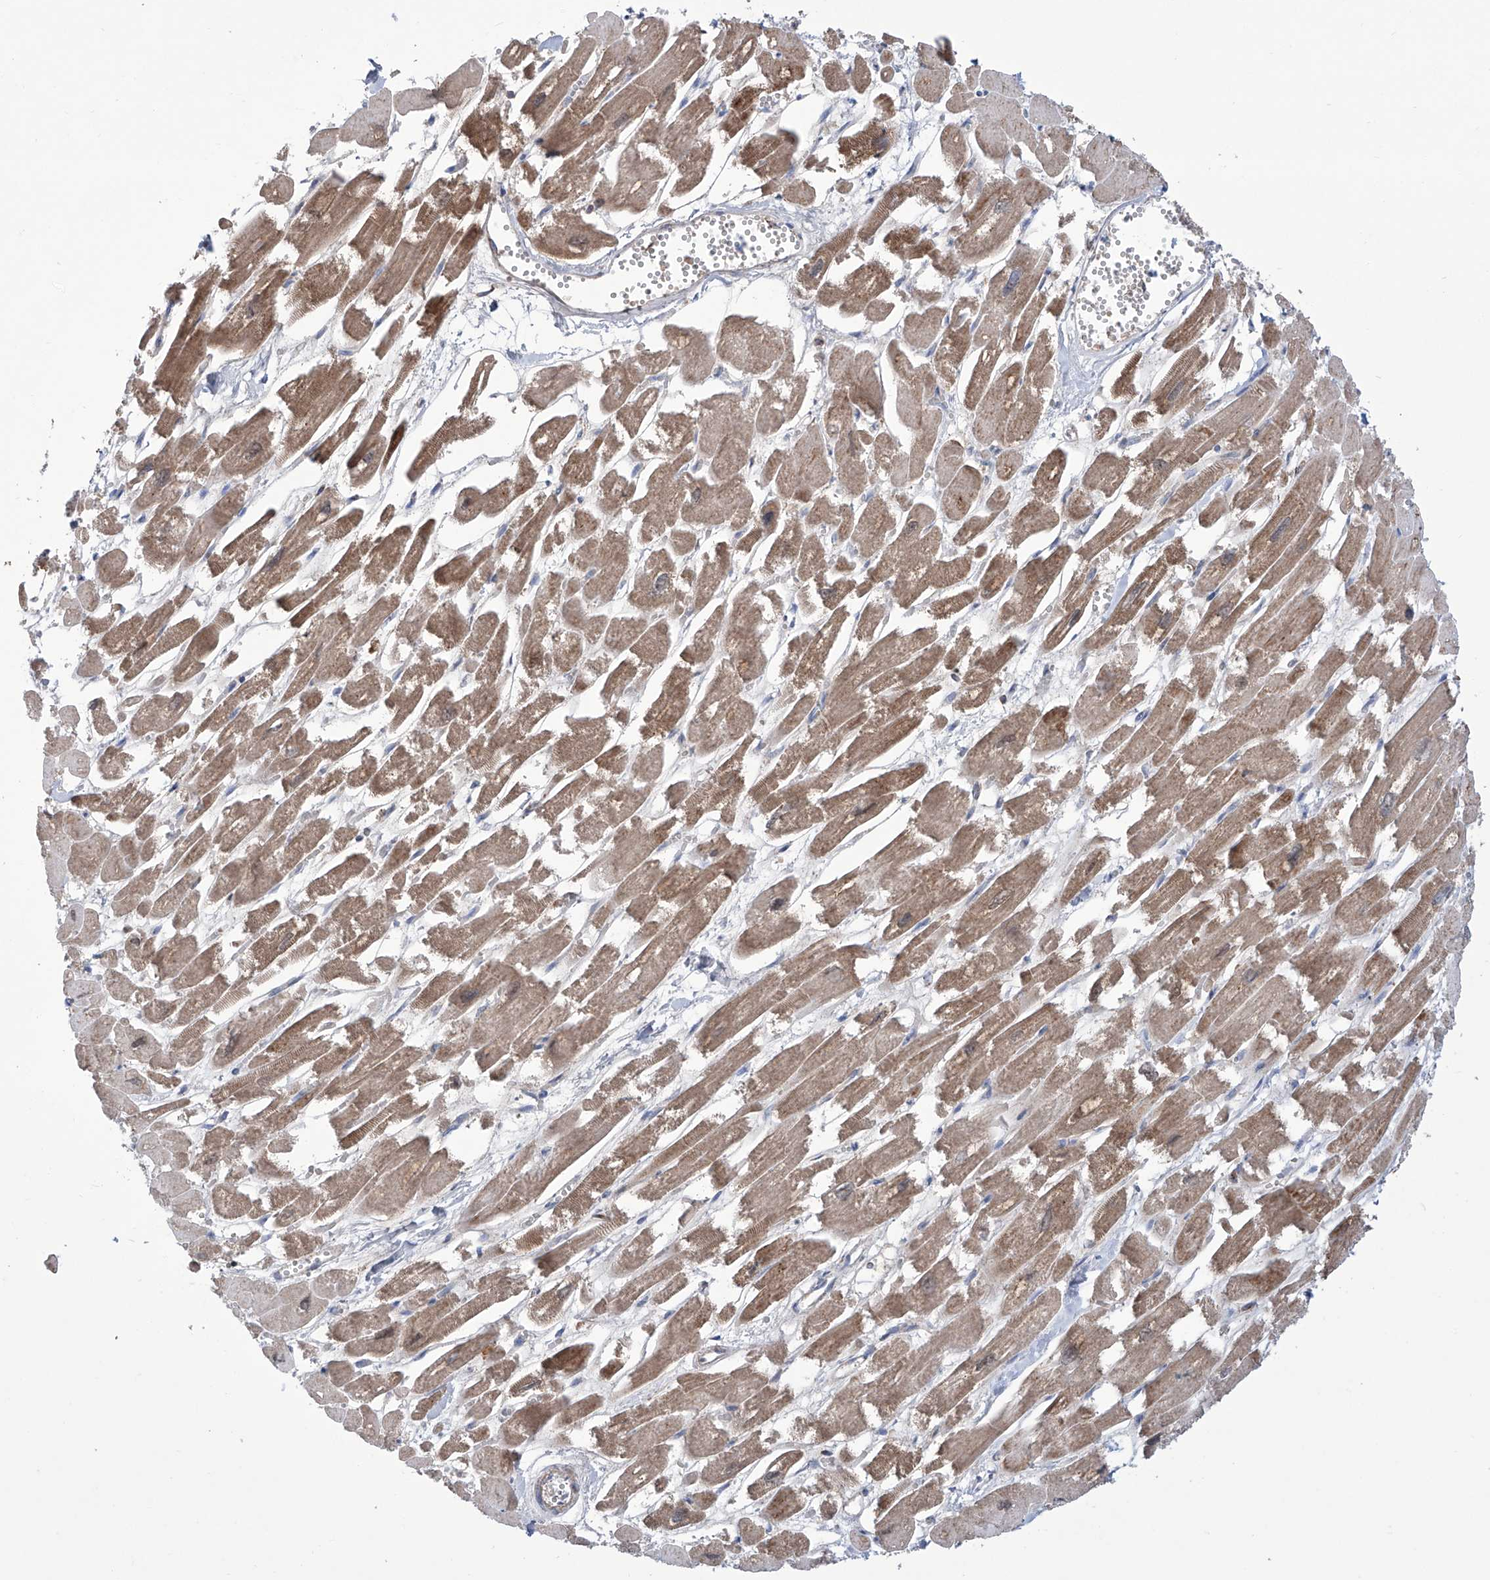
{"staining": {"intensity": "moderate", "quantity": ">75%", "location": "cytoplasmic/membranous"}, "tissue": "heart muscle", "cell_type": "Cardiomyocytes", "image_type": "normal", "snomed": [{"axis": "morphology", "description": "Normal tissue, NOS"}, {"axis": "topography", "description": "Heart"}], "caption": "DAB (3,3'-diaminobenzidine) immunohistochemical staining of benign heart muscle shows moderate cytoplasmic/membranous protein positivity in about >75% of cardiomyocytes.", "gene": "ALDH6A1", "patient": {"sex": "male", "age": 54}}